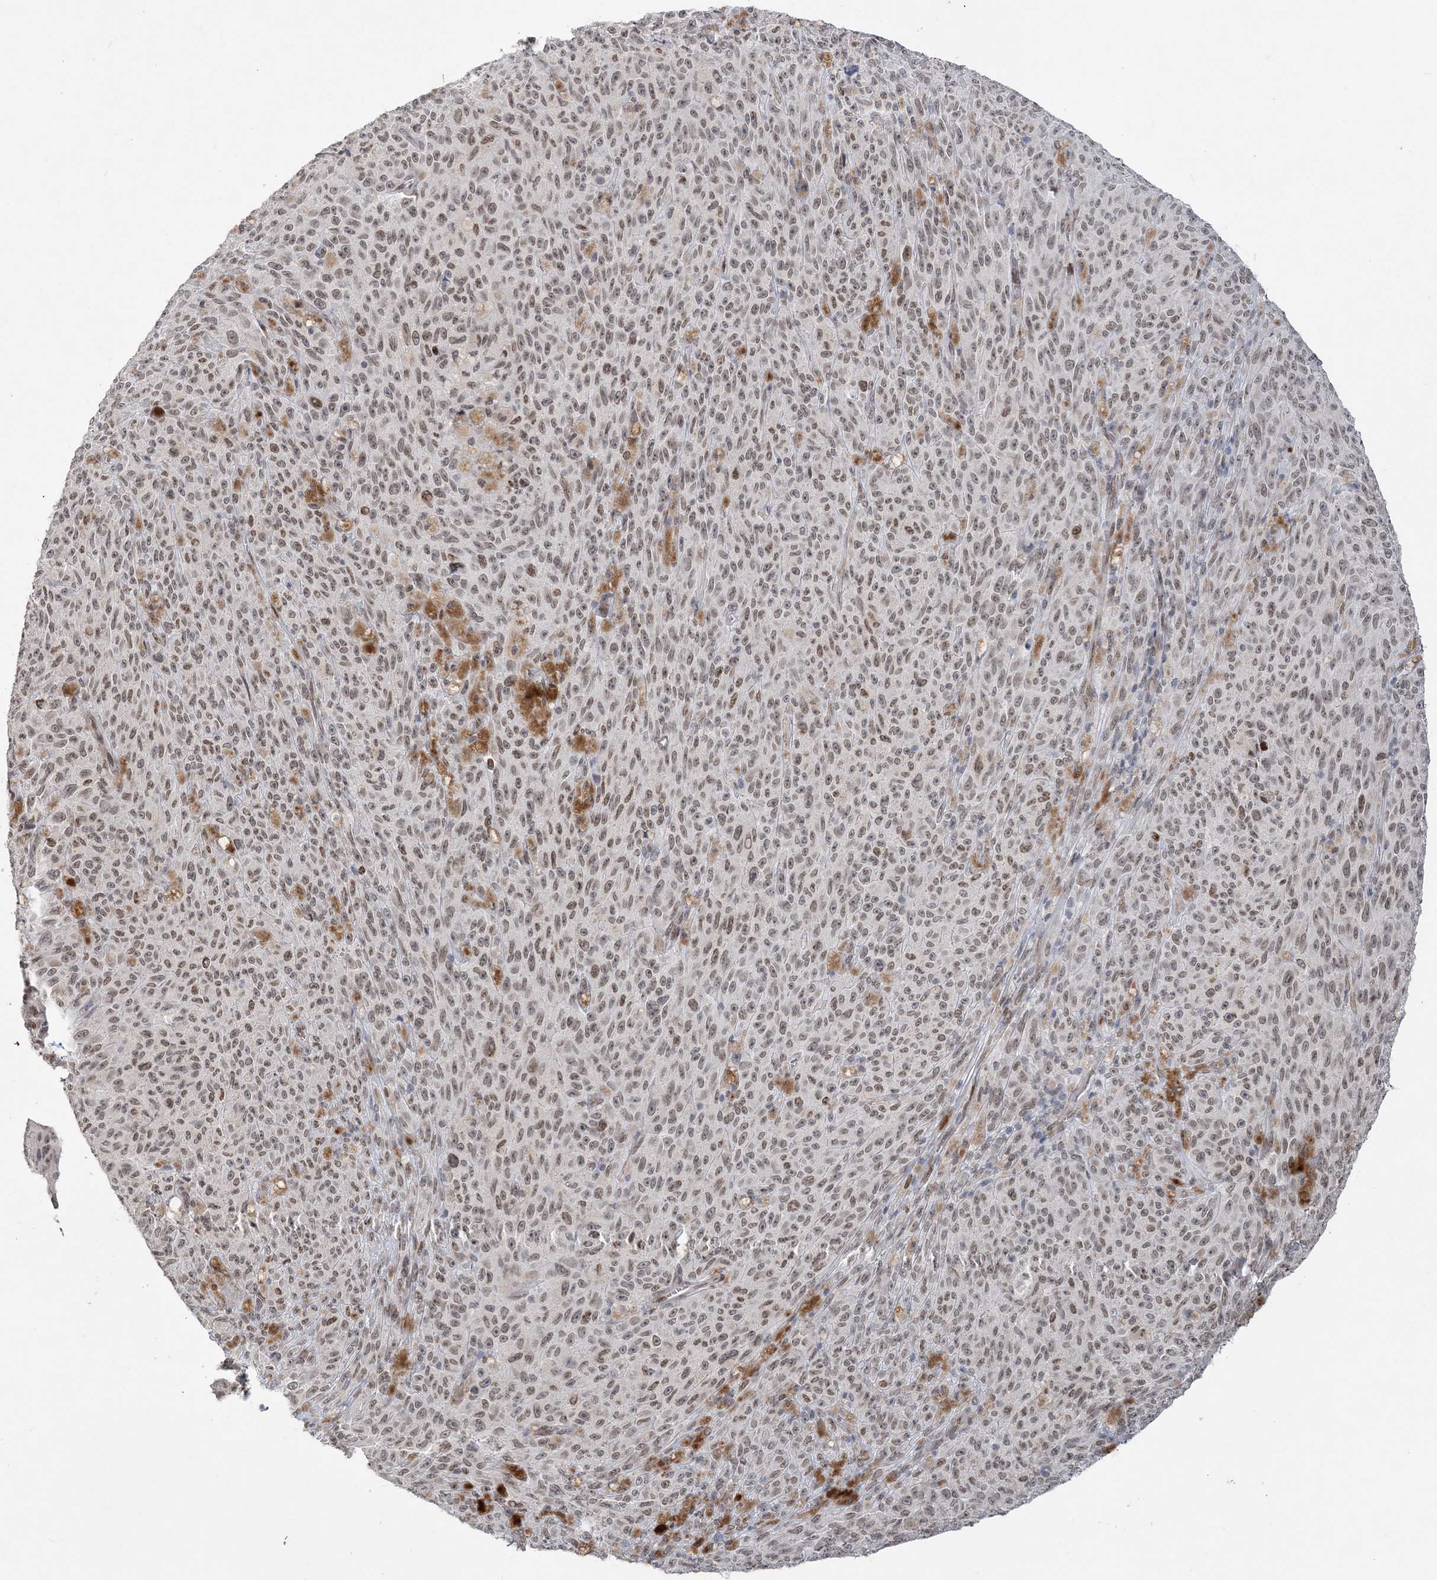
{"staining": {"intensity": "weak", "quantity": ">75%", "location": "nuclear"}, "tissue": "melanoma", "cell_type": "Tumor cells", "image_type": "cancer", "snomed": [{"axis": "morphology", "description": "Malignant melanoma, NOS"}, {"axis": "topography", "description": "Skin"}], "caption": "There is low levels of weak nuclear expression in tumor cells of melanoma, as demonstrated by immunohistochemical staining (brown color).", "gene": "WAC", "patient": {"sex": "female", "age": 82}}